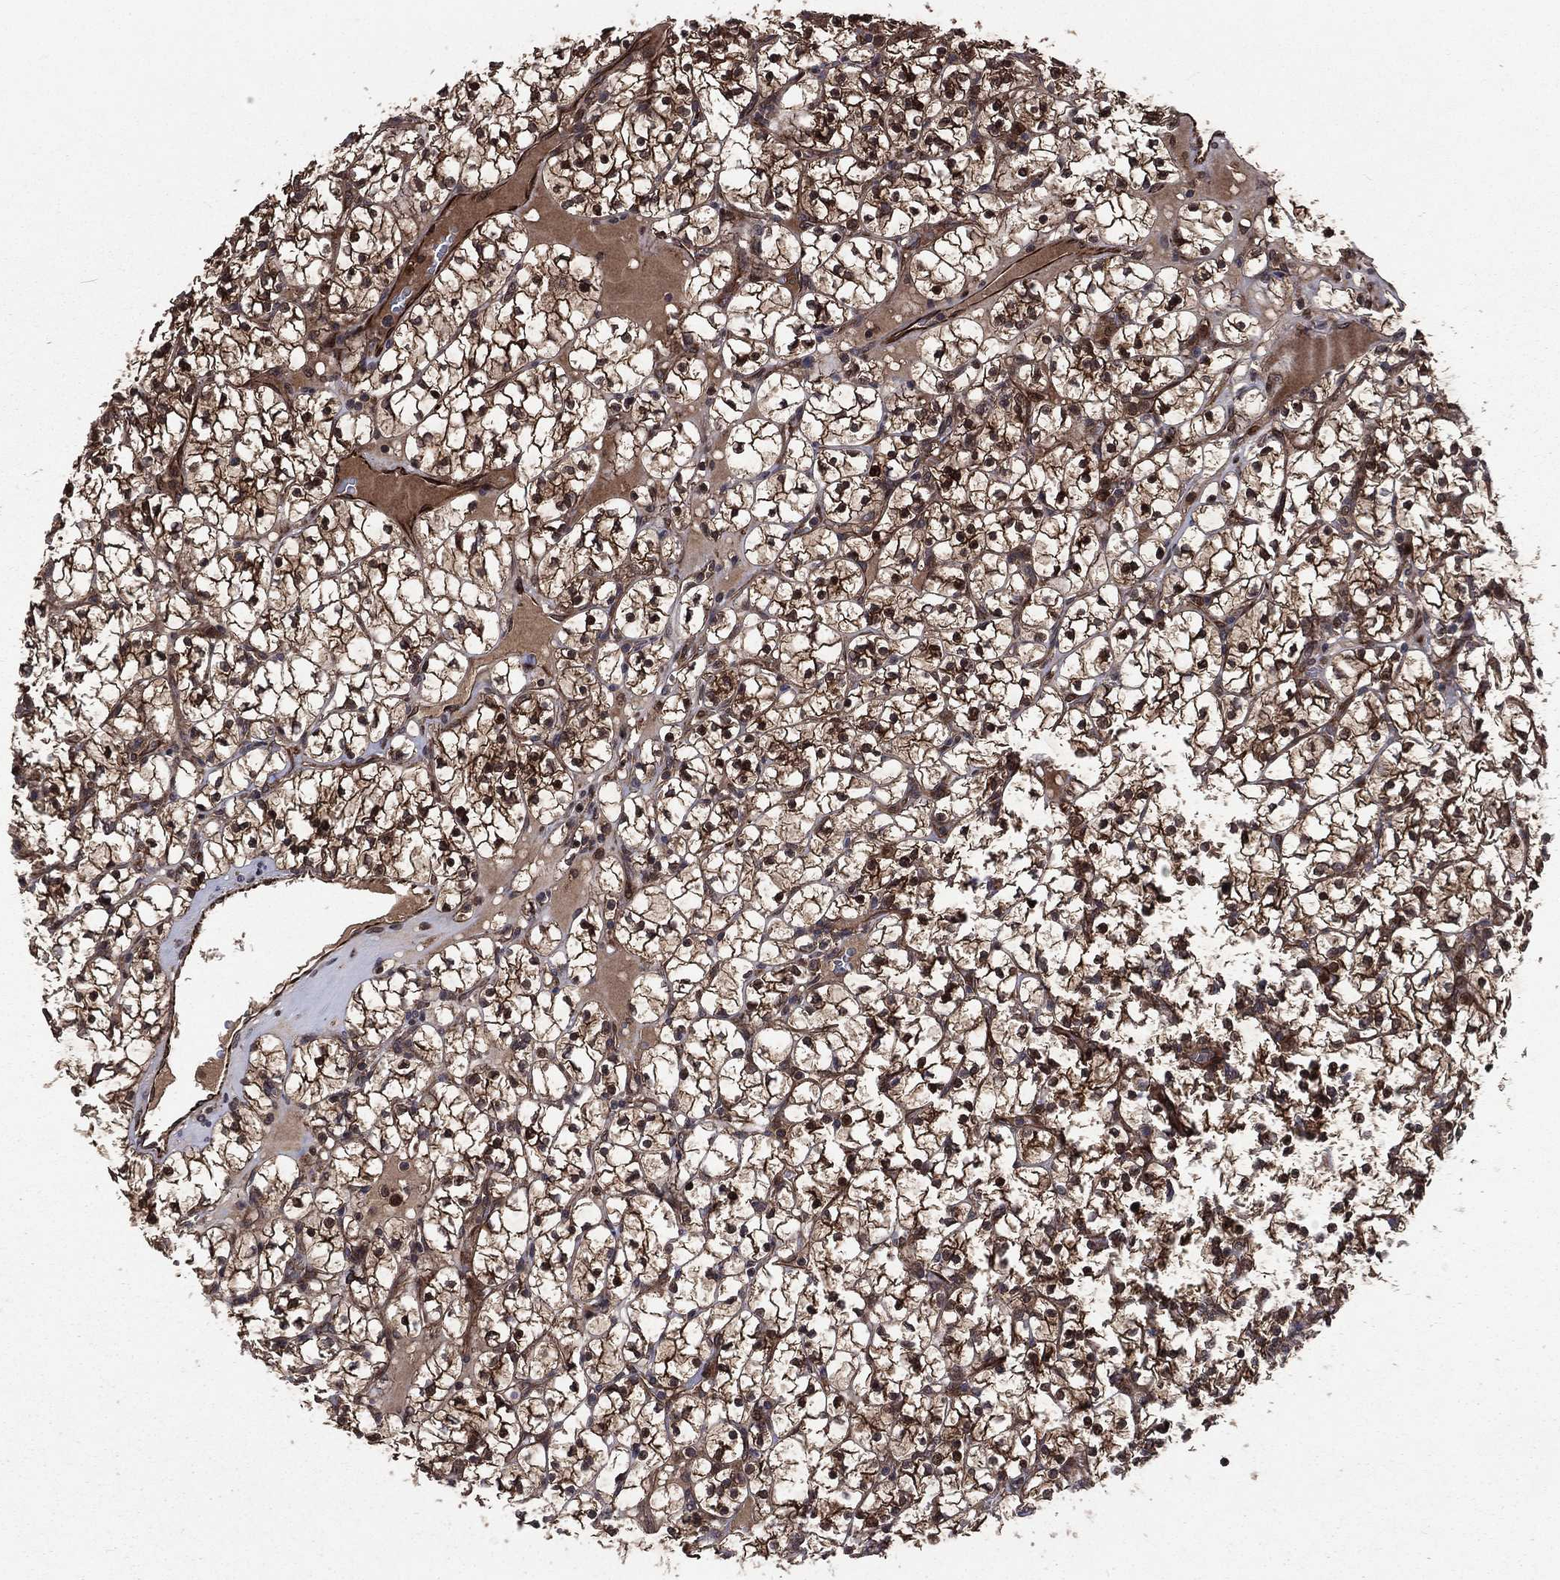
{"staining": {"intensity": "moderate", "quantity": ">75%", "location": "cytoplasmic/membranous,nuclear"}, "tissue": "renal cancer", "cell_type": "Tumor cells", "image_type": "cancer", "snomed": [{"axis": "morphology", "description": "Adenocarcinoma, NOS"}, {"axis": "topography", "description": "Kidney"}], "caption": "Brown immunohistochemical staining in human renal cancer (adenocarcinoma) reveals moderate cytoplasmic/membranous and nuclear positivity in about >75% of tumor cells.", "gene": "LENG8", "patient": {"sex": "female", "age": 89}}